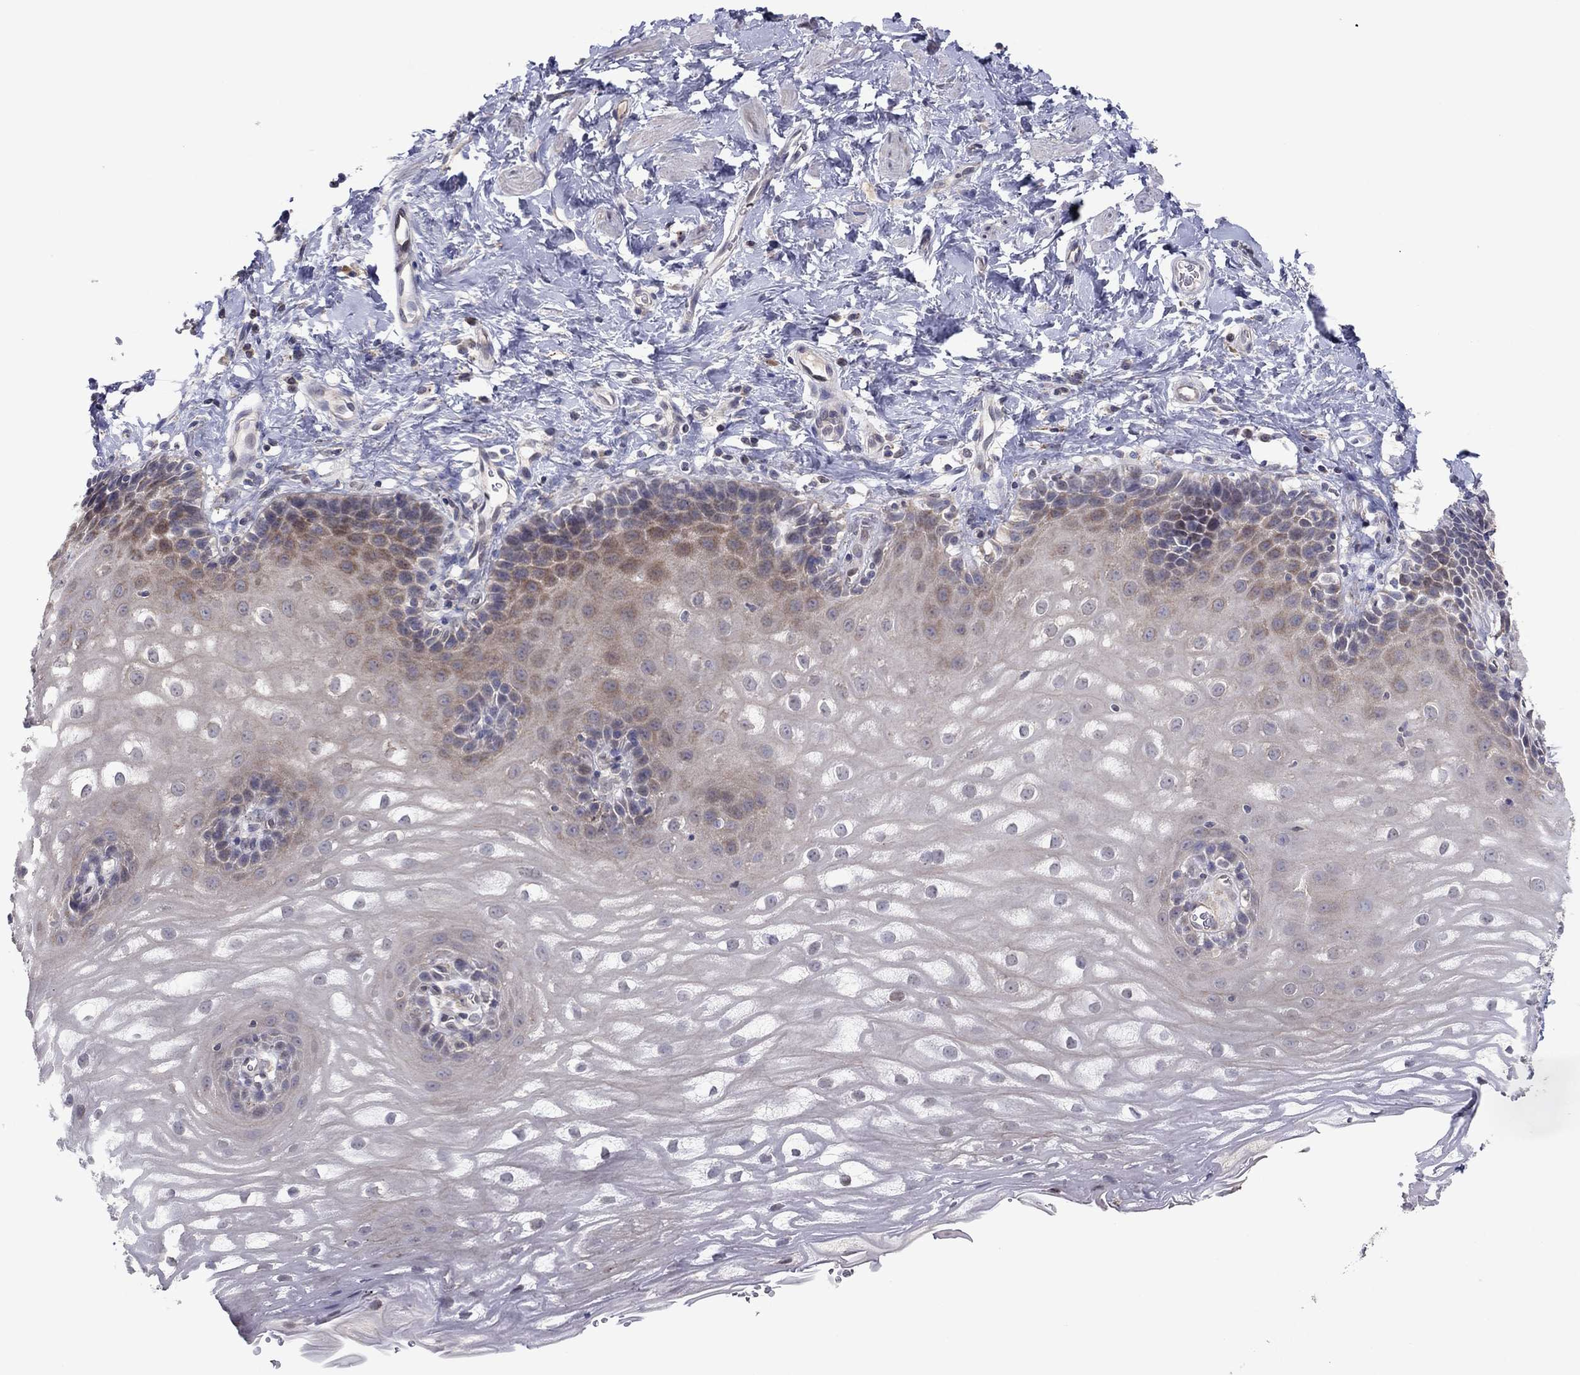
{"staining": {"intensity": "moderate", "quantity": "<25%", "location": "cytoplasmic/membranous"}, "tissue": "esophagus", "cell_type": "Squamous epithelial cells", "image_type": "normal", "snomed": [{"axis": "morphology", "description": "Normal tissue, NOS"}, {"axis": "topography", "description": "Esophagus"}], "caption": "This histopathology image reveals IHC staining of unremarkable human esophagus, with low moderate cytoplasmic/membranous expression in about <25% of squamous epithelial cells.", "gene": "CRACDL", "patient": {"sex": "male", "age": 64}}